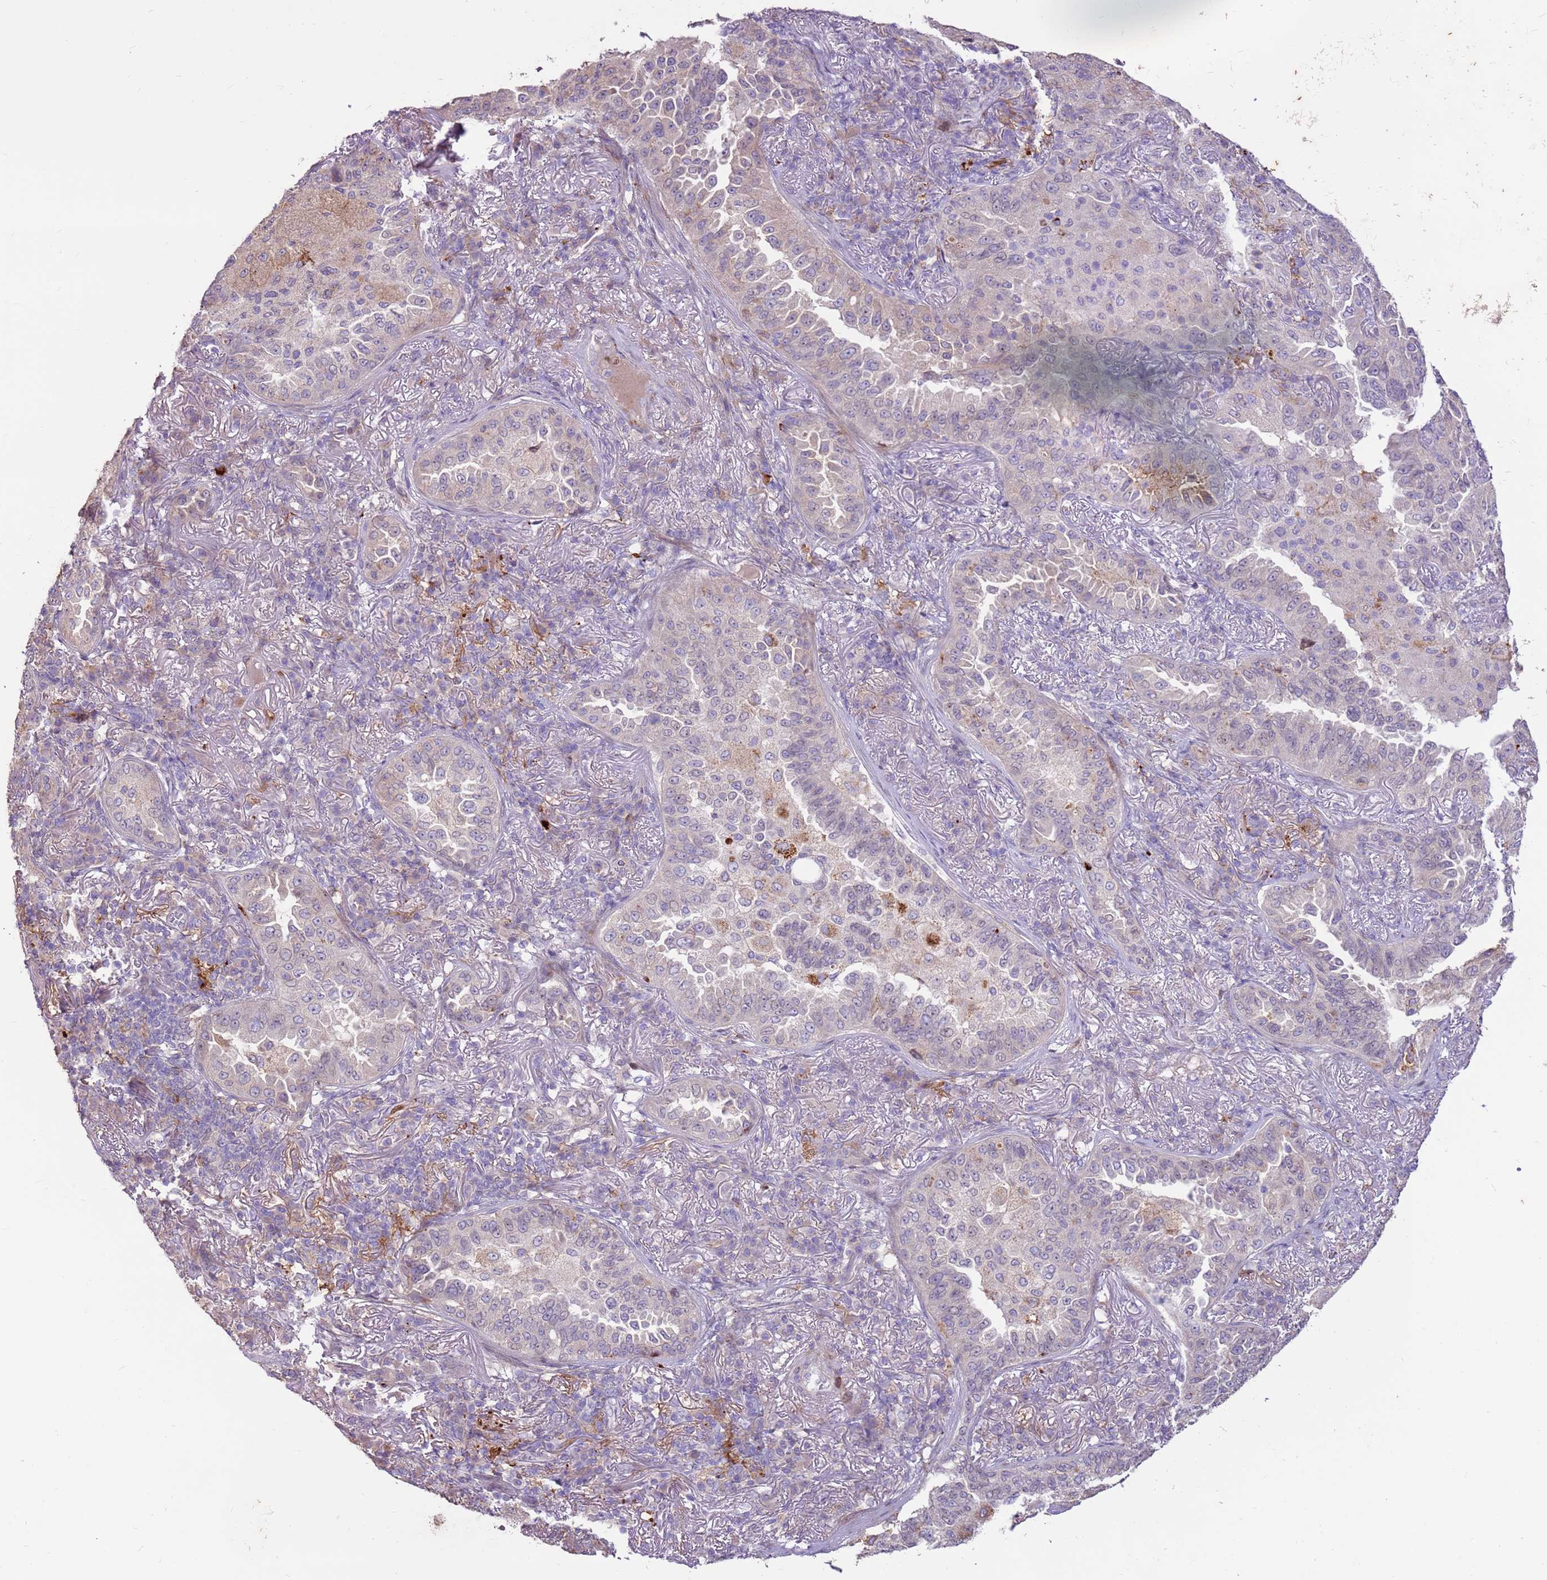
{"staining": {"intensity": "negative", "quantity": "none", "location": "none"}, "tissue": "lung cancer", "cell_type": "Tumor cells", "image_type": "cancer", "snomed": [{"axis": "morphology", "description": "Adenocarcinoma, NOS"}, {"axis": "topography", "description": "Lung"}], "caption": "An image of lung cancer stained for a protein shows no brown staining in tumor cells. (Brightfield microscopy of DAB (3,3'-diaminobenzidine) IHC at high magnification).", "gene": "LGI4", "patient": {"sex": "female", "age": 69}}